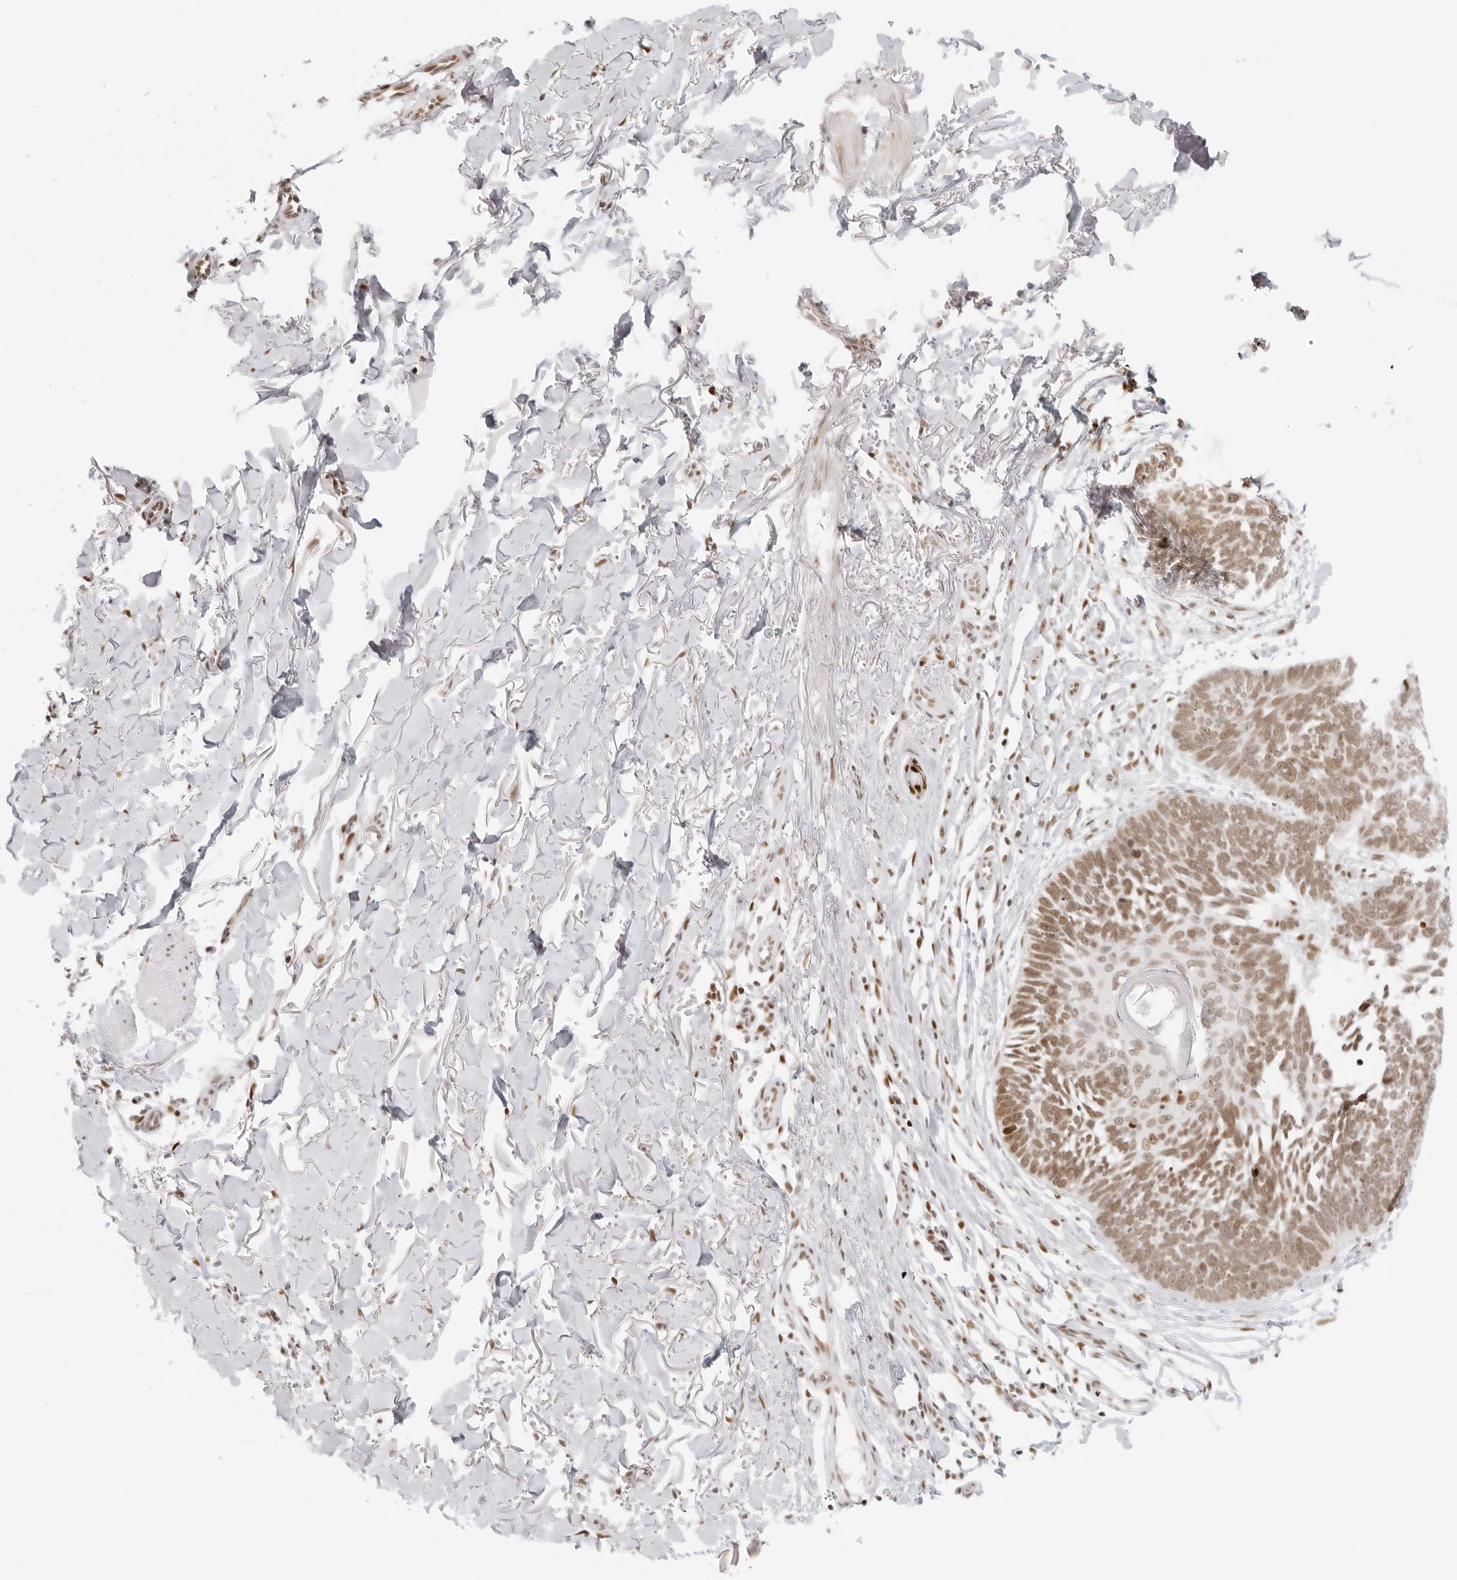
{"staining": {"intensity": "moderate", "quantity": ">75%", "location": "nuclear"}, "tissue": "skin cancer", "cell_type": "Tumor cells", "image_type": "cancer", "snomed": [{"axis": "morphology", "description": "Normal tissue, NOS"}, {"axis": "morphology", "description": "Basal cell carcinoma"}, {"axis": "topography", "description": "Skin"}], "caption": "Skin cancer stained for a protein shows moderate nuclear positivity in tumor cells. Nuclei are stained in blue.", "gene": "RCC1", "patient": {"sex": "male", "age": 77}}